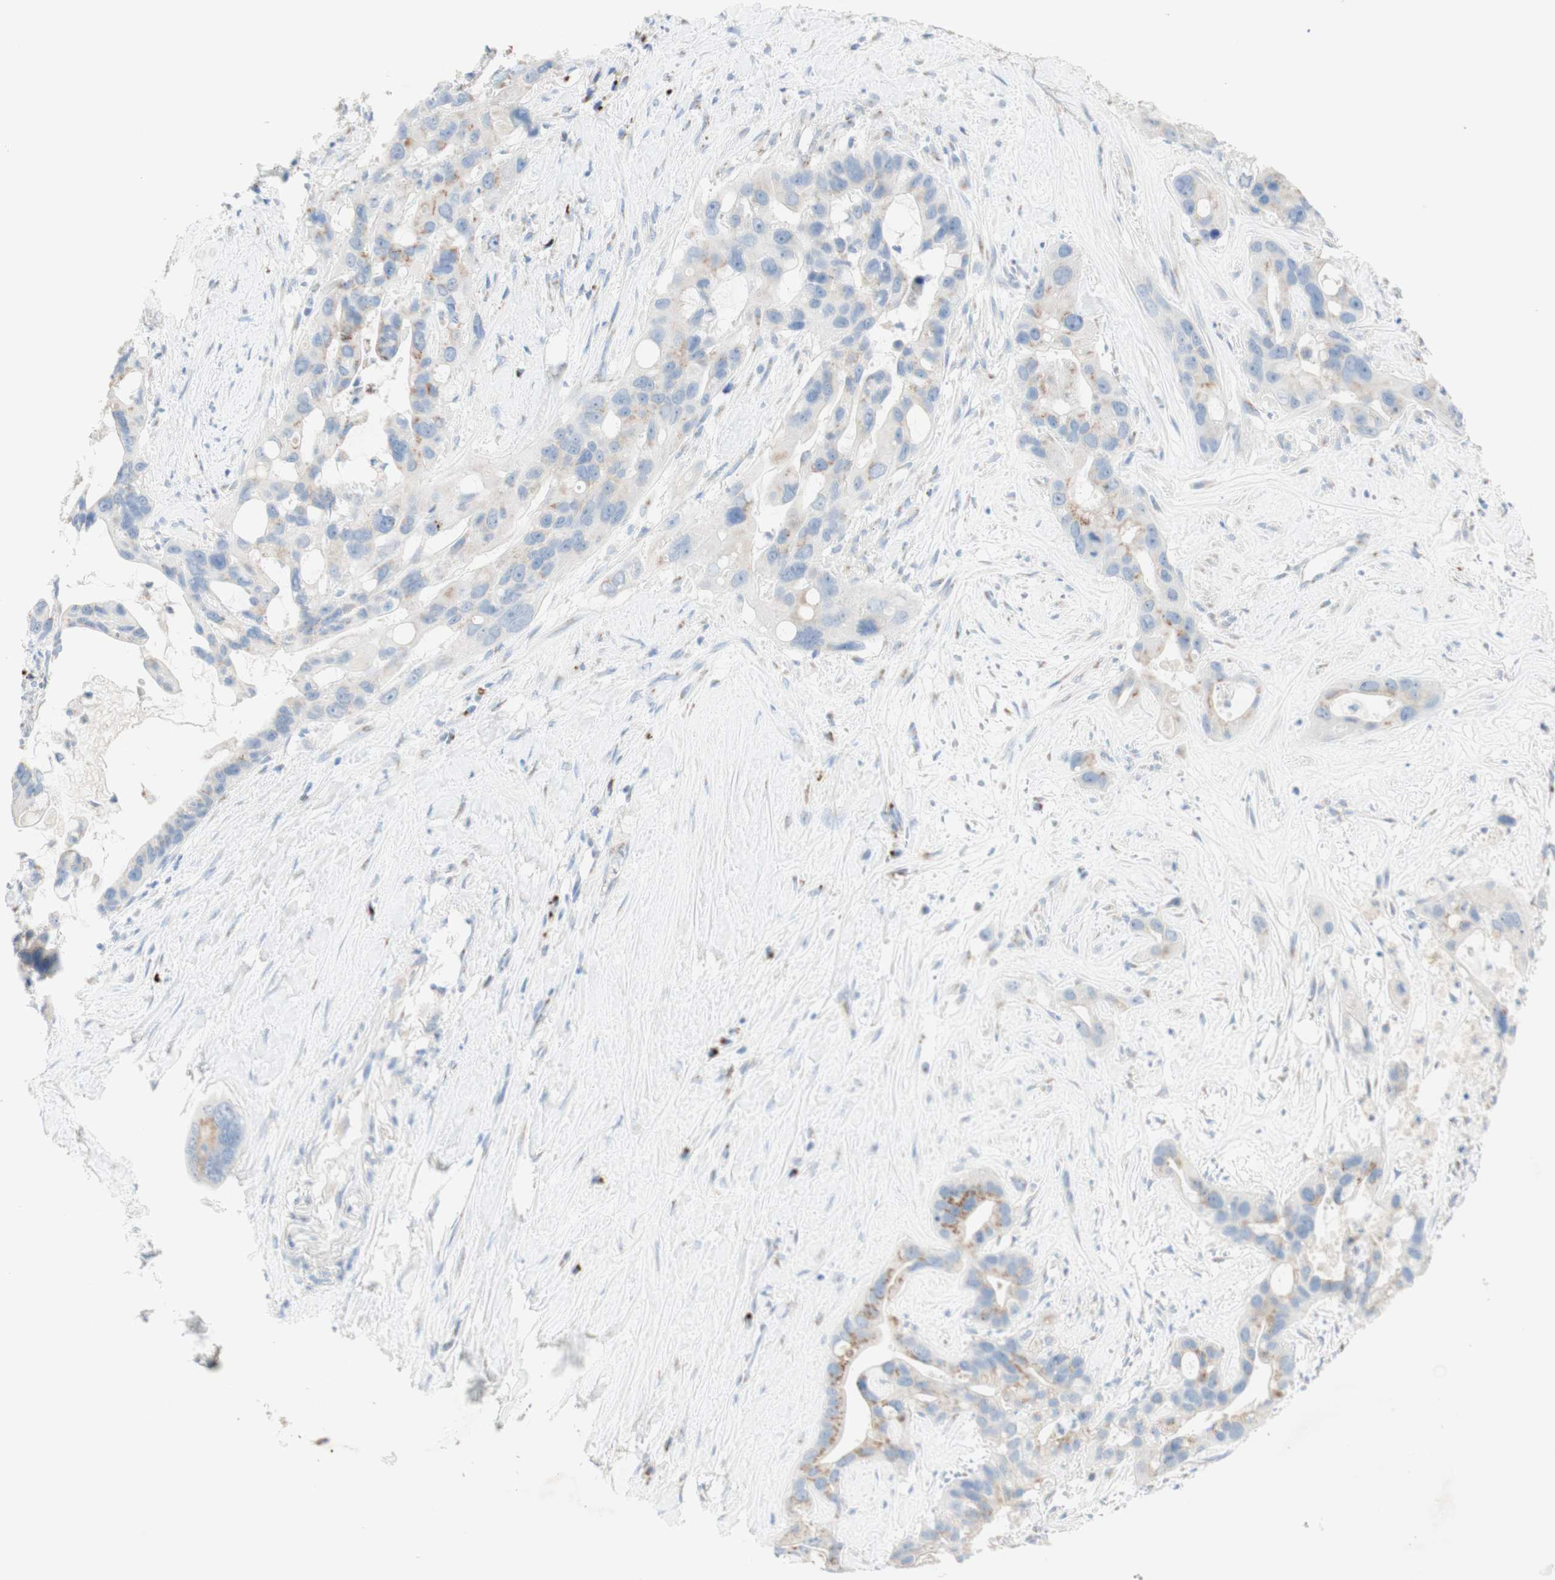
{"staining": {"intensity": "moderate", "quantity": "25%-75%", "location": "cytoplasmic/membranous"}, "tissue": "liver cancer", "cell_type": "Tumor cells", "image_type": "cancer", "snomed": [{"axis": "morphology", "description": "Cholangiocarcinoma"}, {"axis": "topography", "description": "Liver"}], "caption": "This histopathology image demonstrates IHC staining of human liver cancer, with medium moderate cytoplasmic/membranous positivity in approximately 25%-75% of tumor cells.", "gene": "MANEA", "patient": {"sex": "female", "age": 65}}